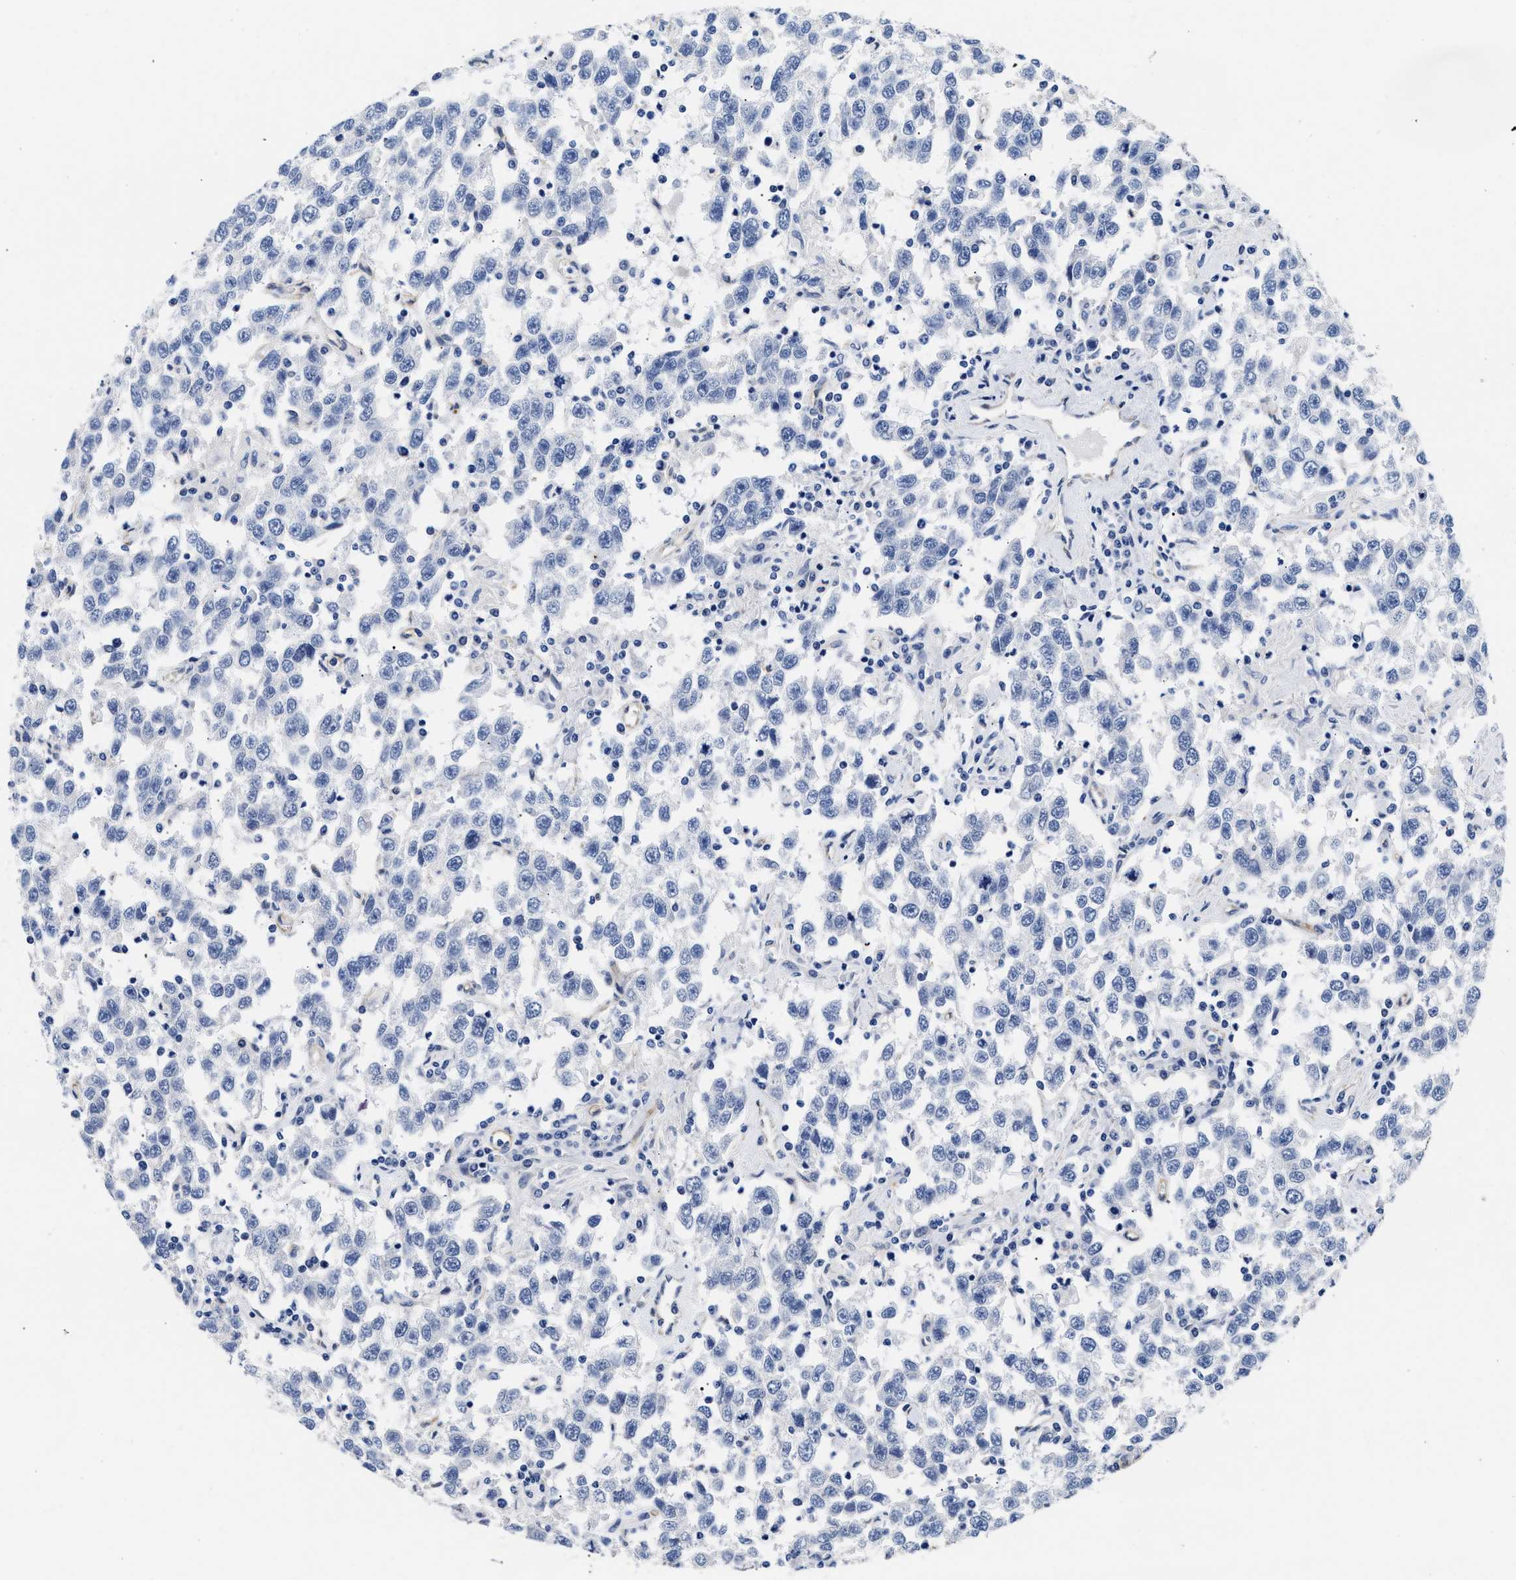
{"staining": {"intensity": "negative", "quantity": "none", "location": "none"}, "tissue": "testis cancer", "cell_type": "Tumor cells", "image_type": "cancer", "snomed": [{"axis": "morphology", "description": "Seminoma, NOS"}, {"axis": "topography", "description": "Testis"}], "caption": "Immunohistochemistry of human testis cancer displays no expression in tumor cells. The staining is performed using DAB (3,3'-diaminobenzidine) brown chromogen with nuclei counter-stained in using hematoxylin.", "gene": "TRIM29", "patient": {"sex": "male", "age": 41}}